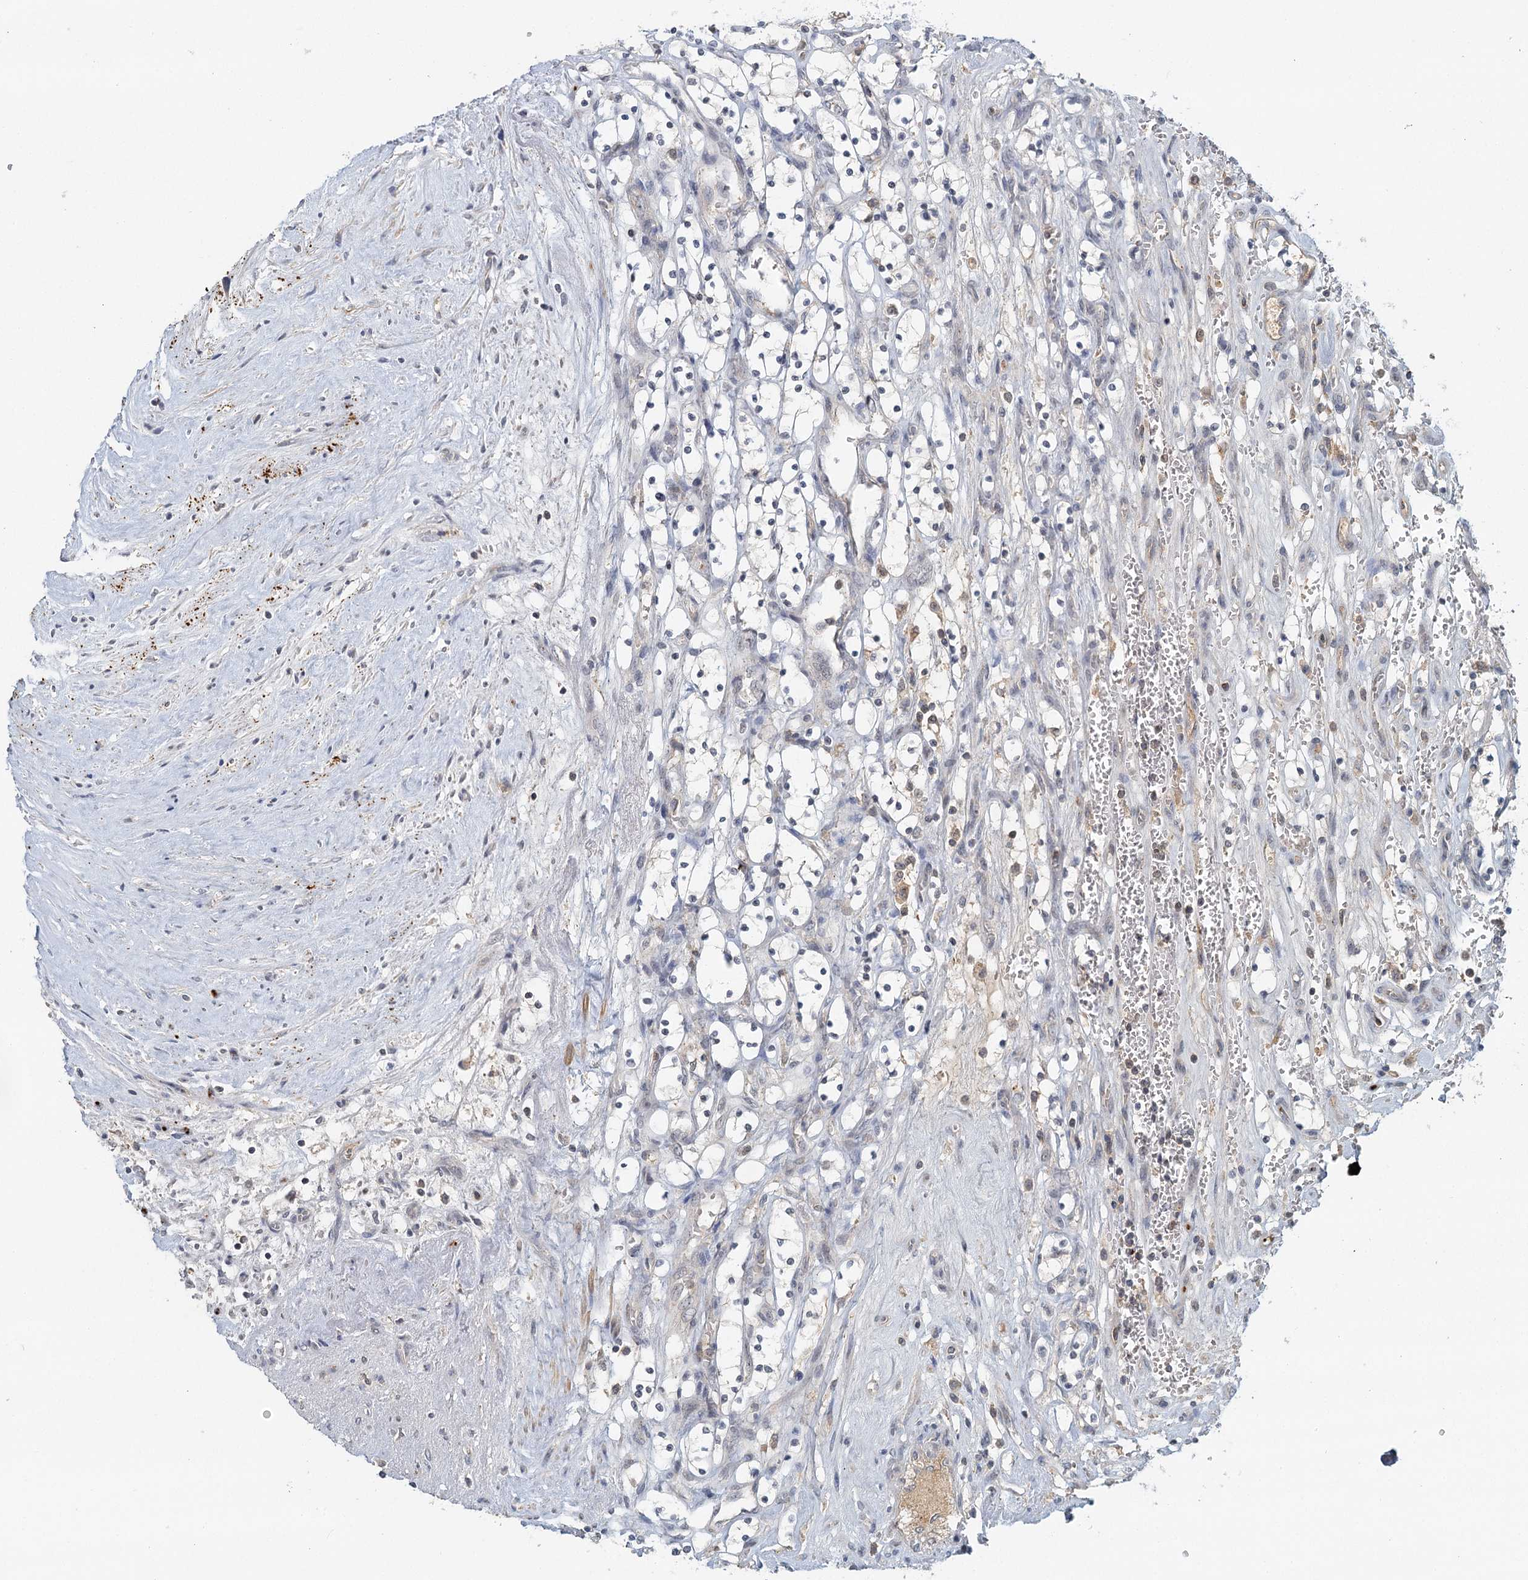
{"staining": {"intensity": "negative", "quantity": "none", "location": "none"}, "tissue": "renal cancer", "cell_type": "Tumor cells", "image_type": "cancer", "snomed": [{"axis": "morphology", "description": "Adenocarcinoma, NOS"}, {"axis": "topography", "description": "Kidney"}], "caption": "Protein analysis of renal adenocarcinoma displays no significant expression in tumor cells. The staining is performed using DAB brown chromogen with nuclei counter-stained in using hematoxylin.", "gene": "GPATCH11", "patient": {"sex": "female", "age": 69}}